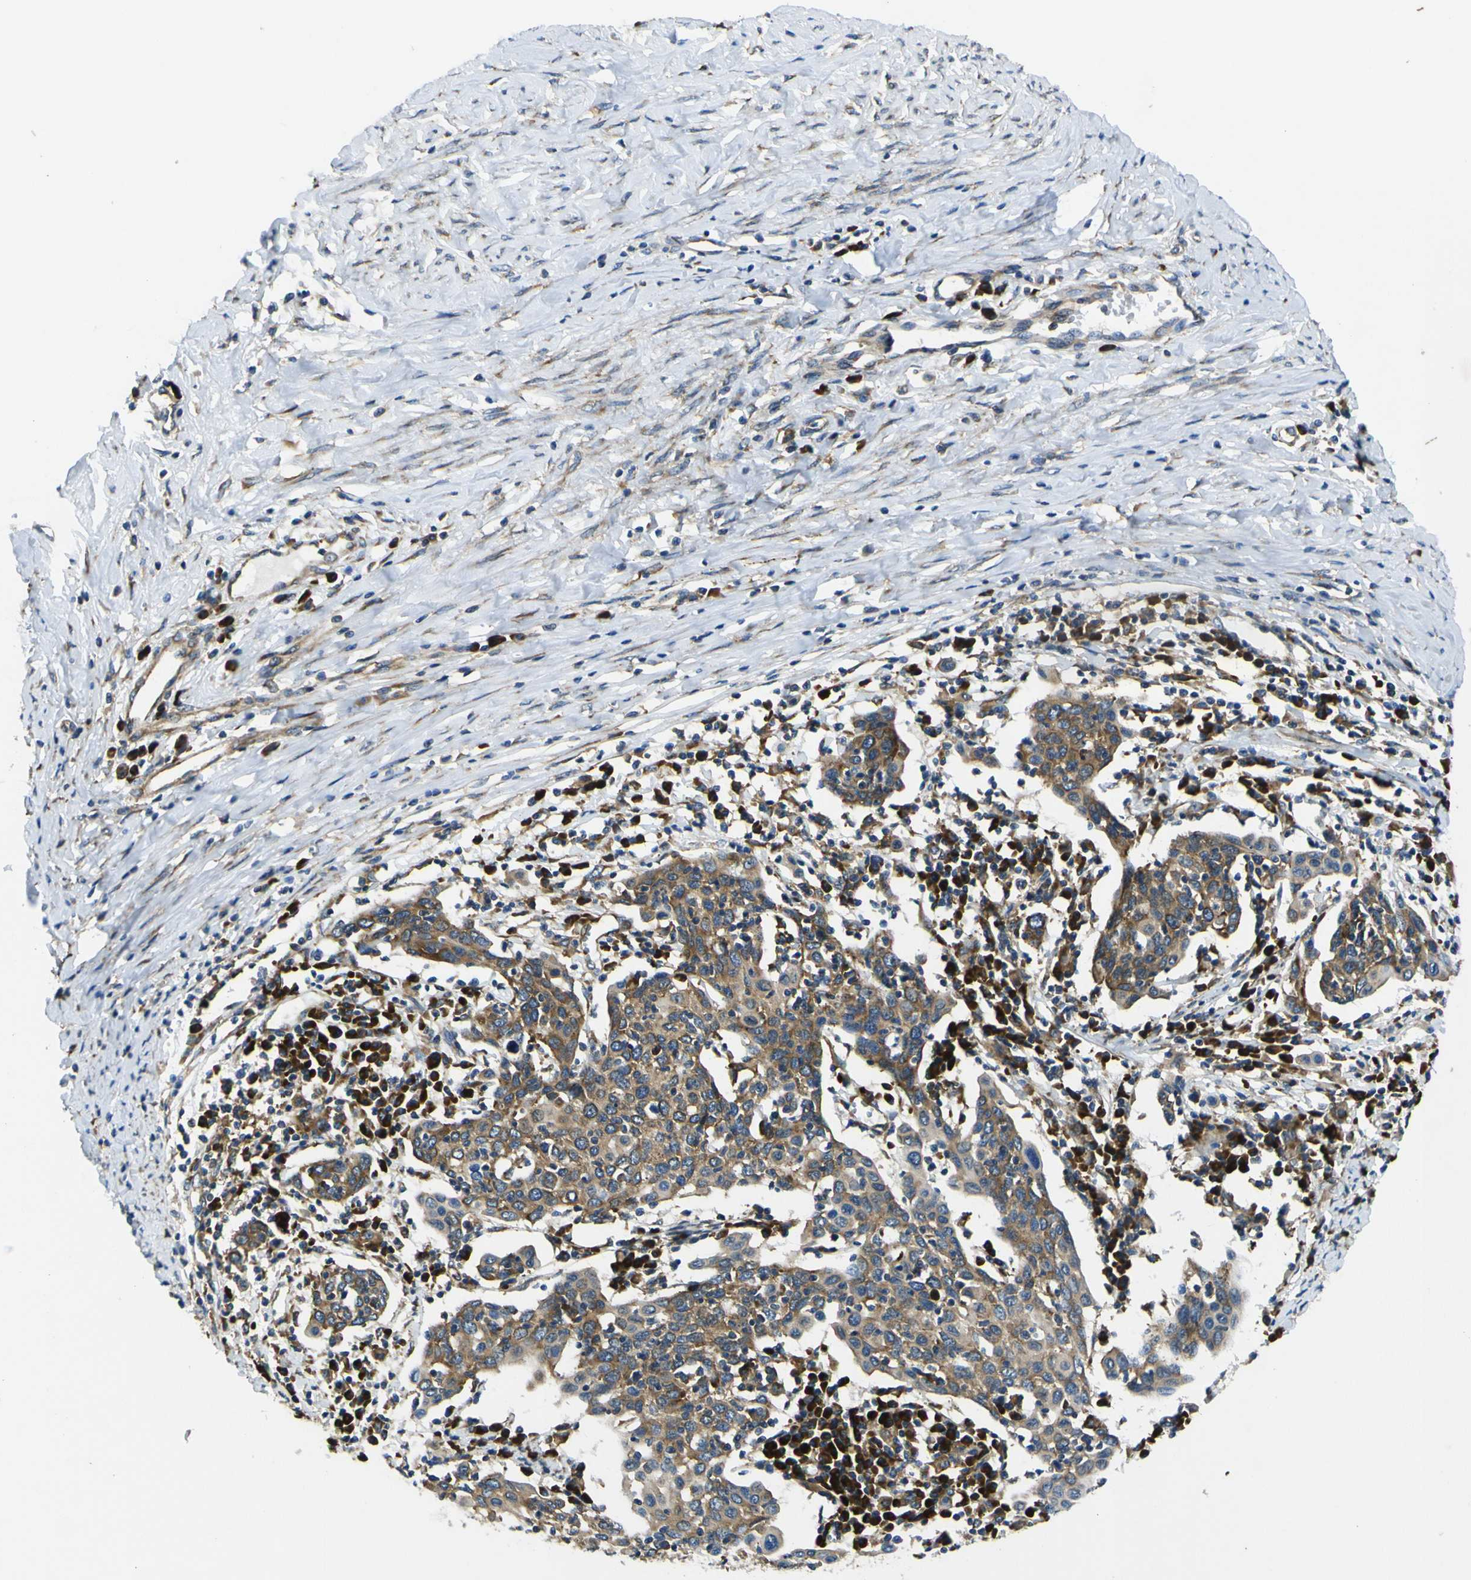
{"staining": {"intensity": "moderate", "quantity": ">75%", "location": "cytoplasmic/membranous"}, "tissue": "cervical cancer", "cell_type": "Tumor cells", "image_type": "cancer", "snomed": [{"axis": "morphology", "description": "Squamous cell carcinoma, NOS"}, {"axis": "topography", "description": "Cervix"}], "caption": "Tumor cells reveal moderate cytoplasmic/membranous expression in about >75% of cells in cervical squamous cell carcinoma.", "gene": "RPSA", "patient": {"sex": "female", "age": 40}}